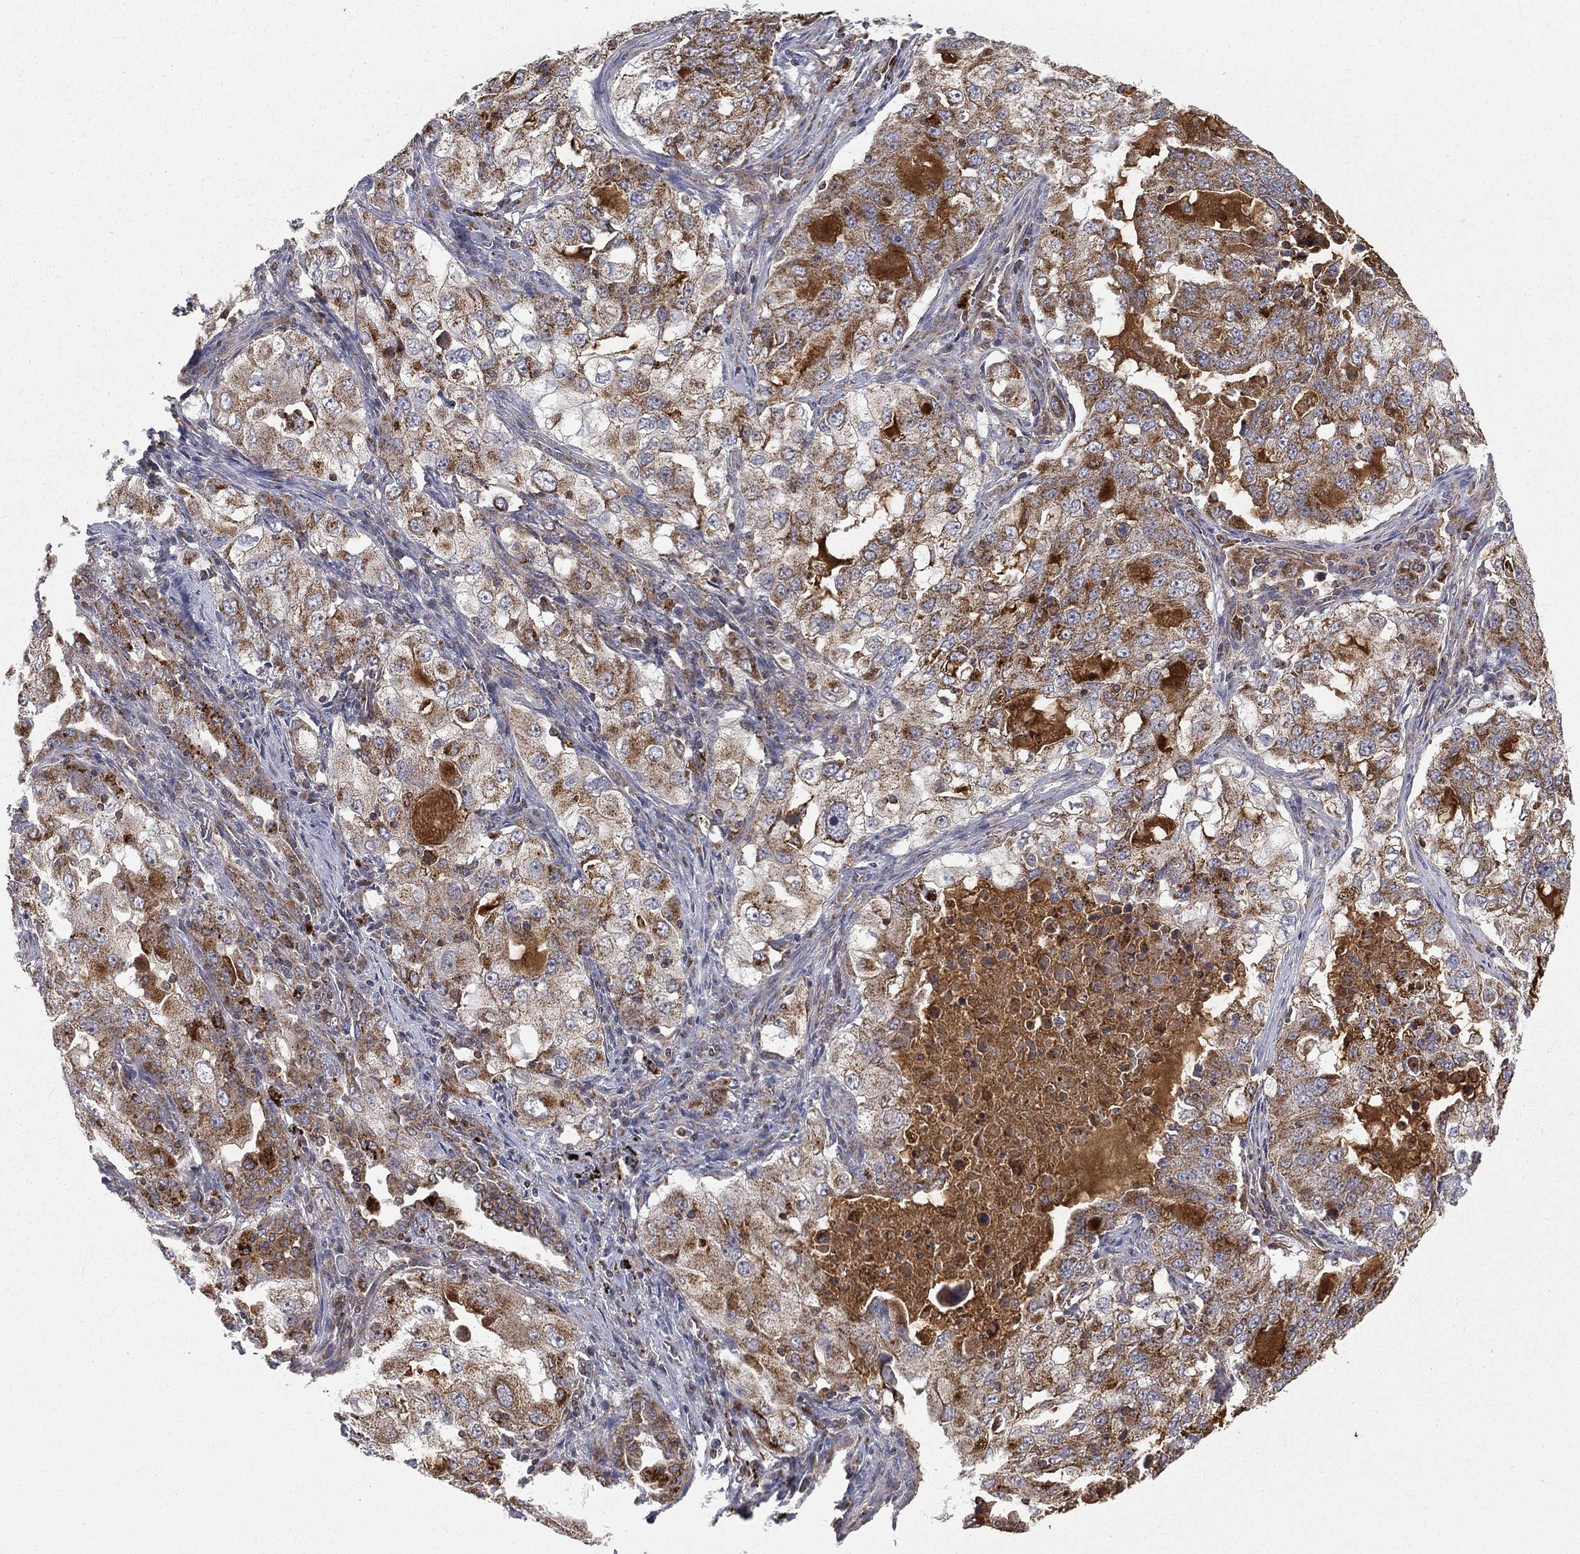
{"staining": {"intensity": "strong", "quantity": "25%-75%", "location": "cytoplasmic/membranous"}, "tissue": "lung cancer", "cell_type": "Tumor cells", "image_type": "cancer", "snomed": [{"axis": "morphology", "description": "Adenocarcinoma, NOS"}, {"axis": "topography", "description": "Lung"}], "caption": "Immunohistochemical staining of lung cancer (adenocarcinoma) demonstrates high levels of strong cytoplasmic/membranous expression in about 25%-75% of tumor cells.", "gene": "RIN3", "patient": {"sex": "female", "age": 61}}